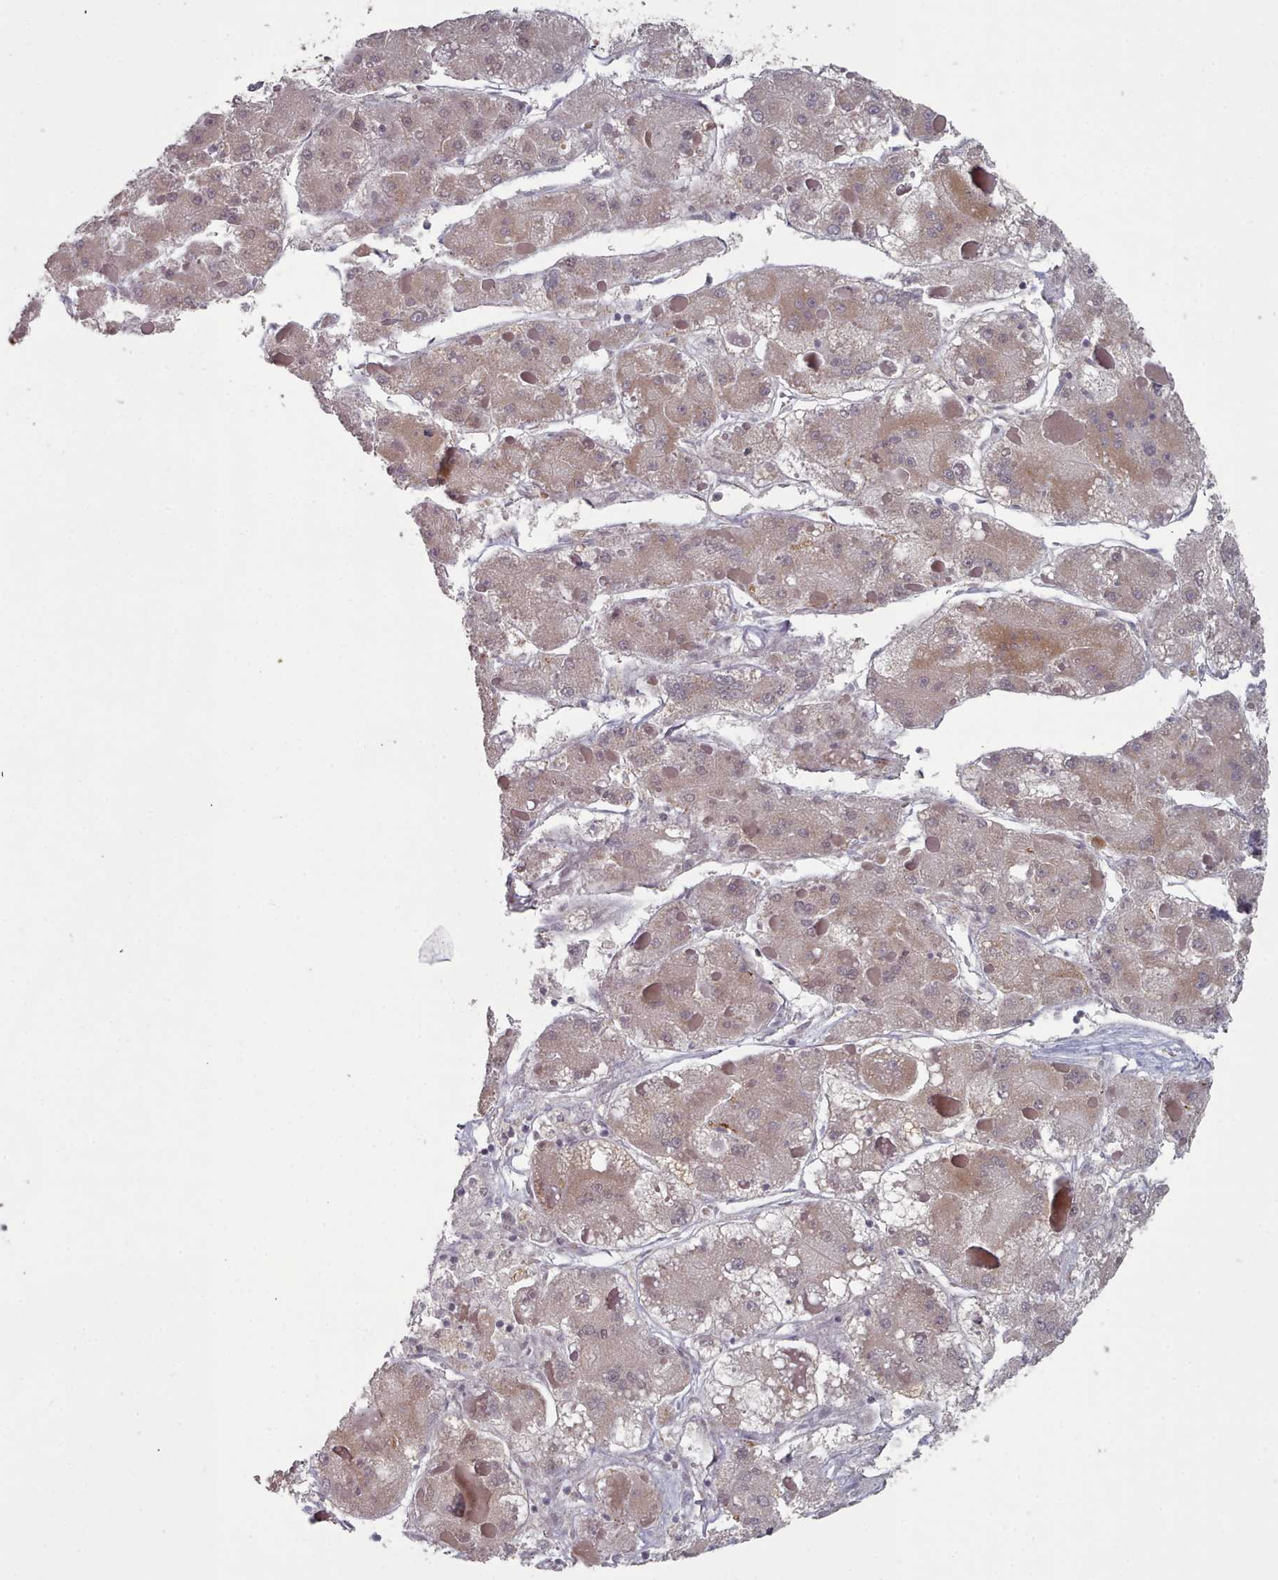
{"staining": {"intensity": "weak", "quantity": "25%-75%", "location": "cytoplasmic/membranous"}, "tissue": "liver cancer", "cell_type": "Tumor cells", "image_type": "cancer", "snomed": [{"axis": "morphology", "description": "Carcinoma, Hepatocellular, NOS"}, {"axis": "topography", "description": "Liver"}], "caption": "Immunohistochemistry (IHC) photomicrograph of human liver cancer (hepatocellular carcinoma) stained for a protein (brown), which exhibits low levels of weak cytoplasmic/membranous staining in approximately 25%-75% of tumor cells.", "gene": "HYAL3", "patient": {"sex": "female", "age": 73}}